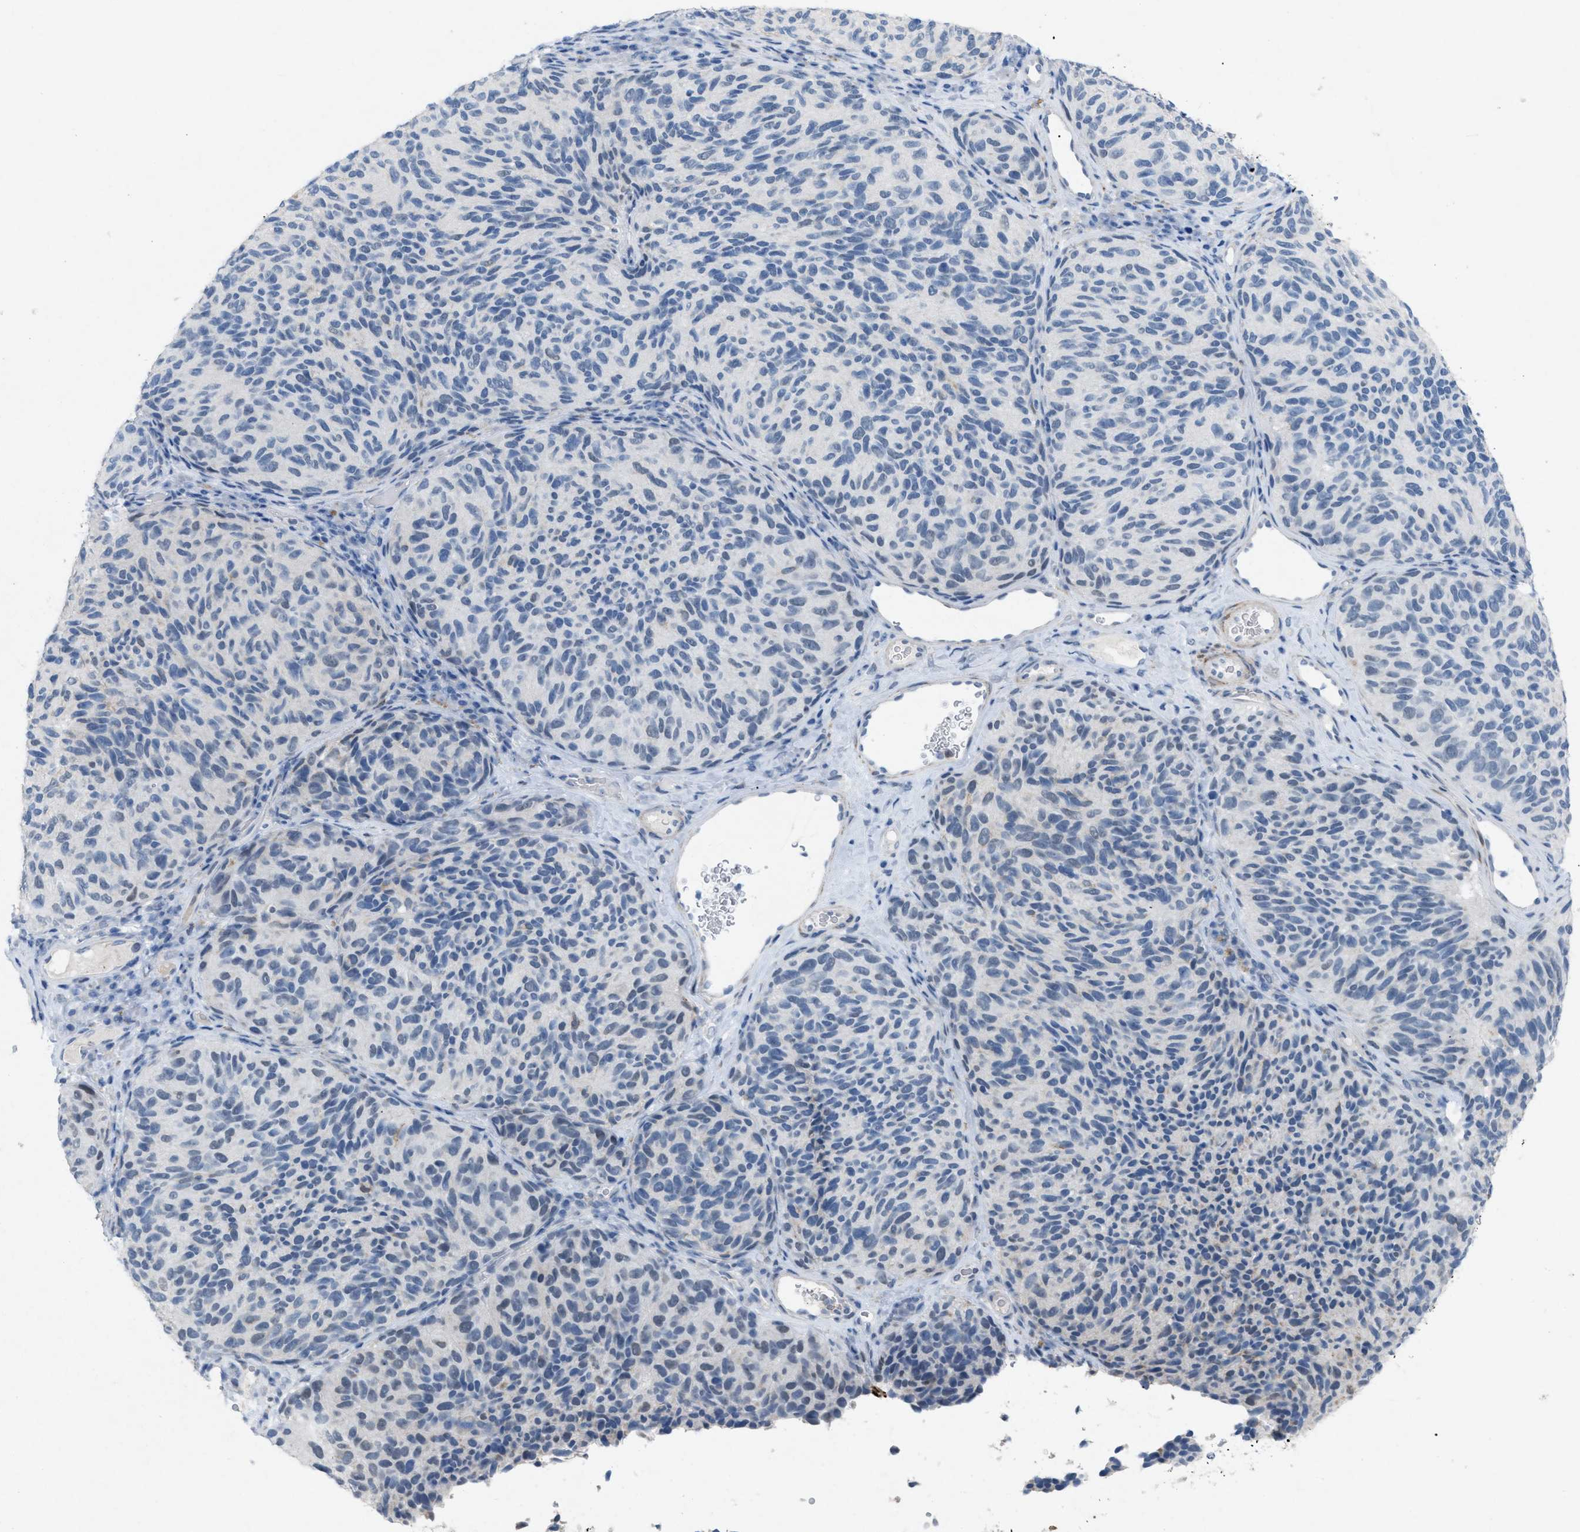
{"staining": {"intensity": "negative", "quantity": "none", "location": "none"}, "tissue": "melanoma", "cell_type": "Tumor cells", "image_type": "cancer", "snomed": [{"axis": "morphology", "description": "Malignant melanoma, NOS"}, {"axis": "topography", "description": "Skin"}], "caption": "Tumor cells show no significant positivity in malignant melanoma.", "gene": "TASOR", "patient": {"sex": "female", "age": 73}}